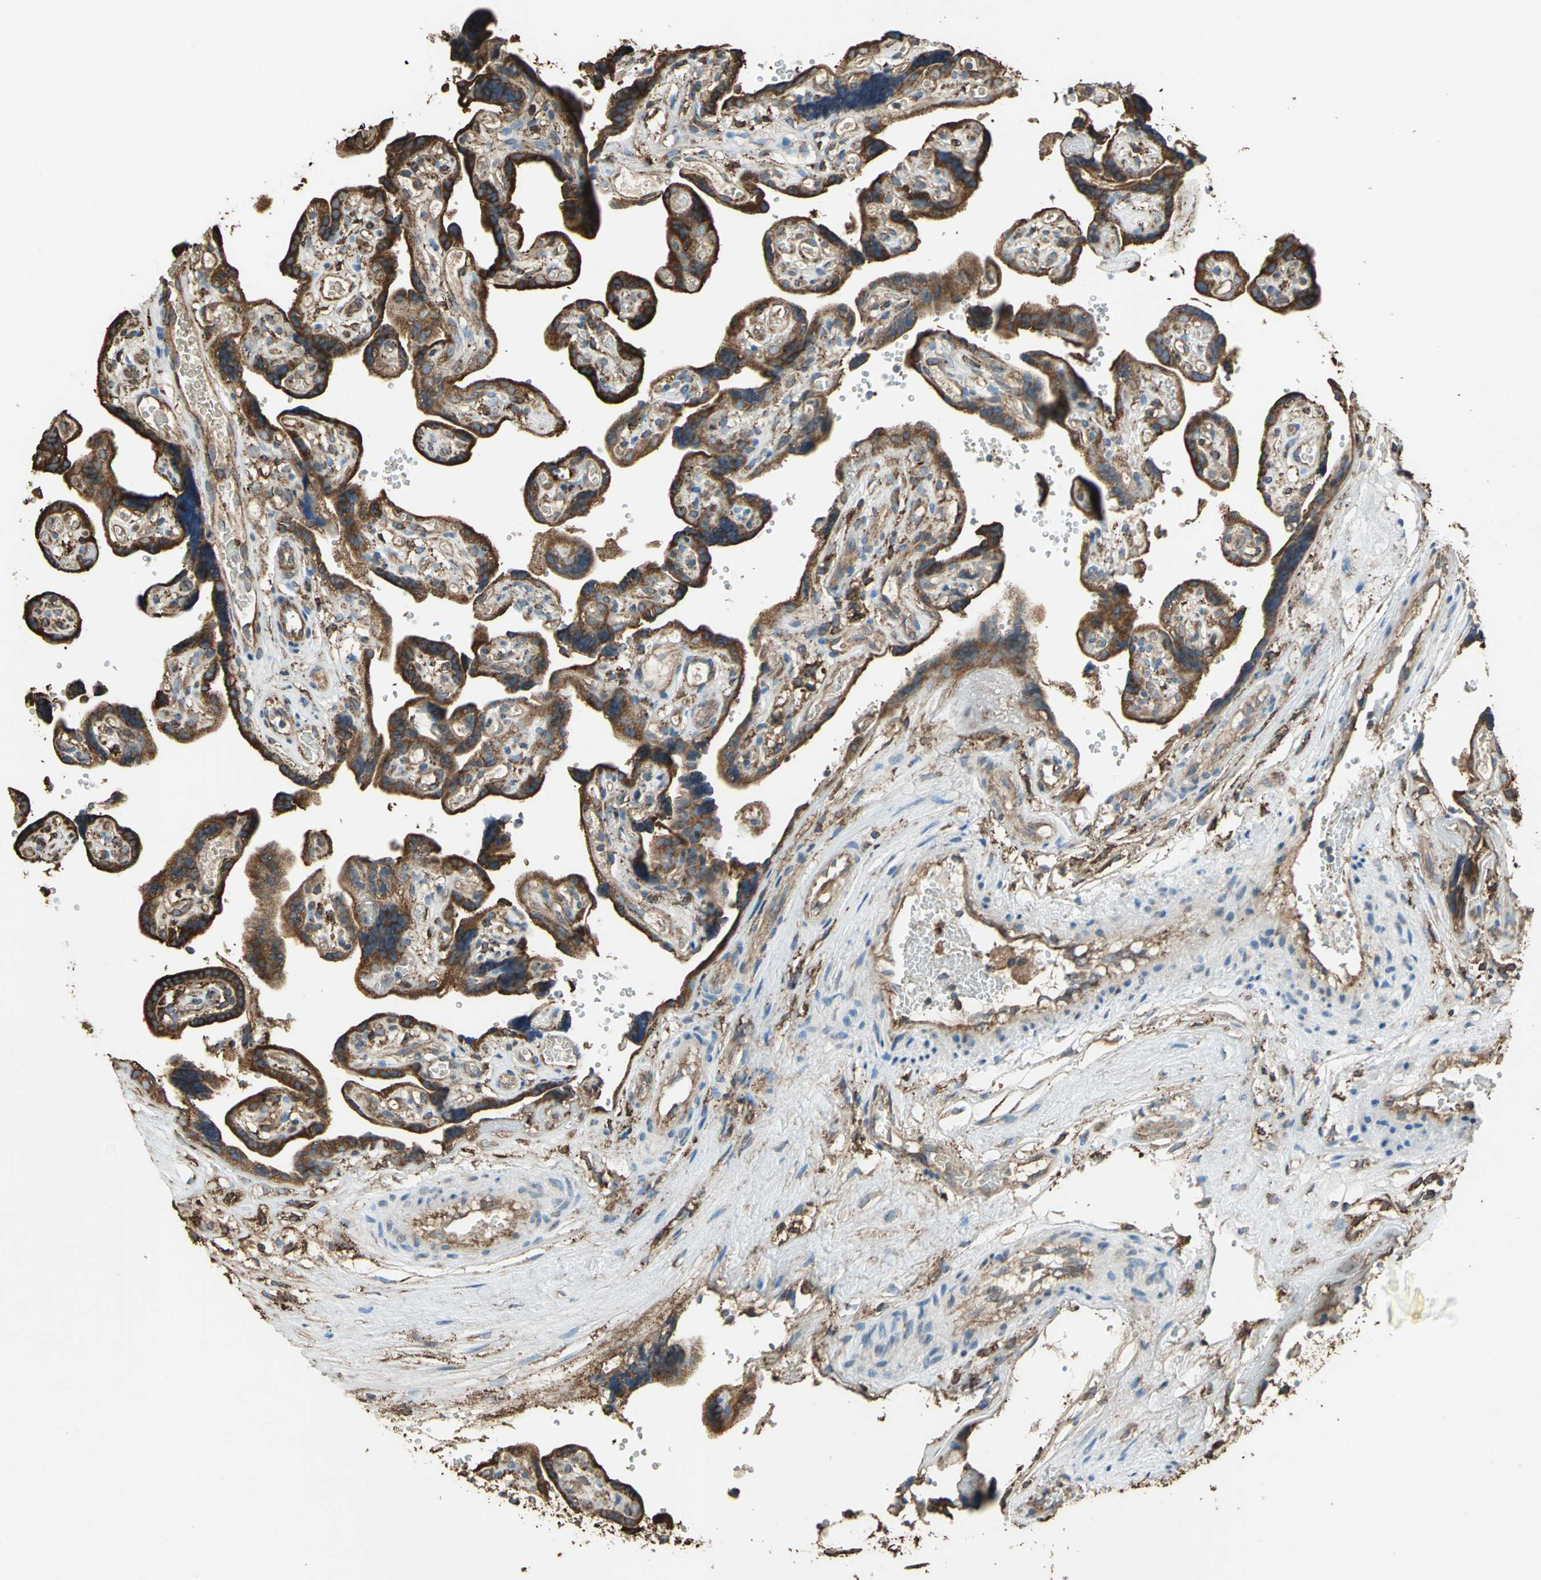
{"staining": {"intensity": "strong", "quantity": ">75%", "location": "cytoplasmic/membranous"}, "tissue": "placenta", "cell_type": "Decidual cells", "image_type": "normal", "snomed": [{"axis": "morphology", "description": "Normal tissue, NOS"}, {"axis": "topography", "description": "Placenta"}], "caption": "Immunohistochemical staining of unremarkable human placenta displays >75% levels of strong cytoplasmic/membranous protein expression in approximately >75% of decidual cells.", "gene": "GPANK1", "patient": {"sex": "female", "age": 30}}